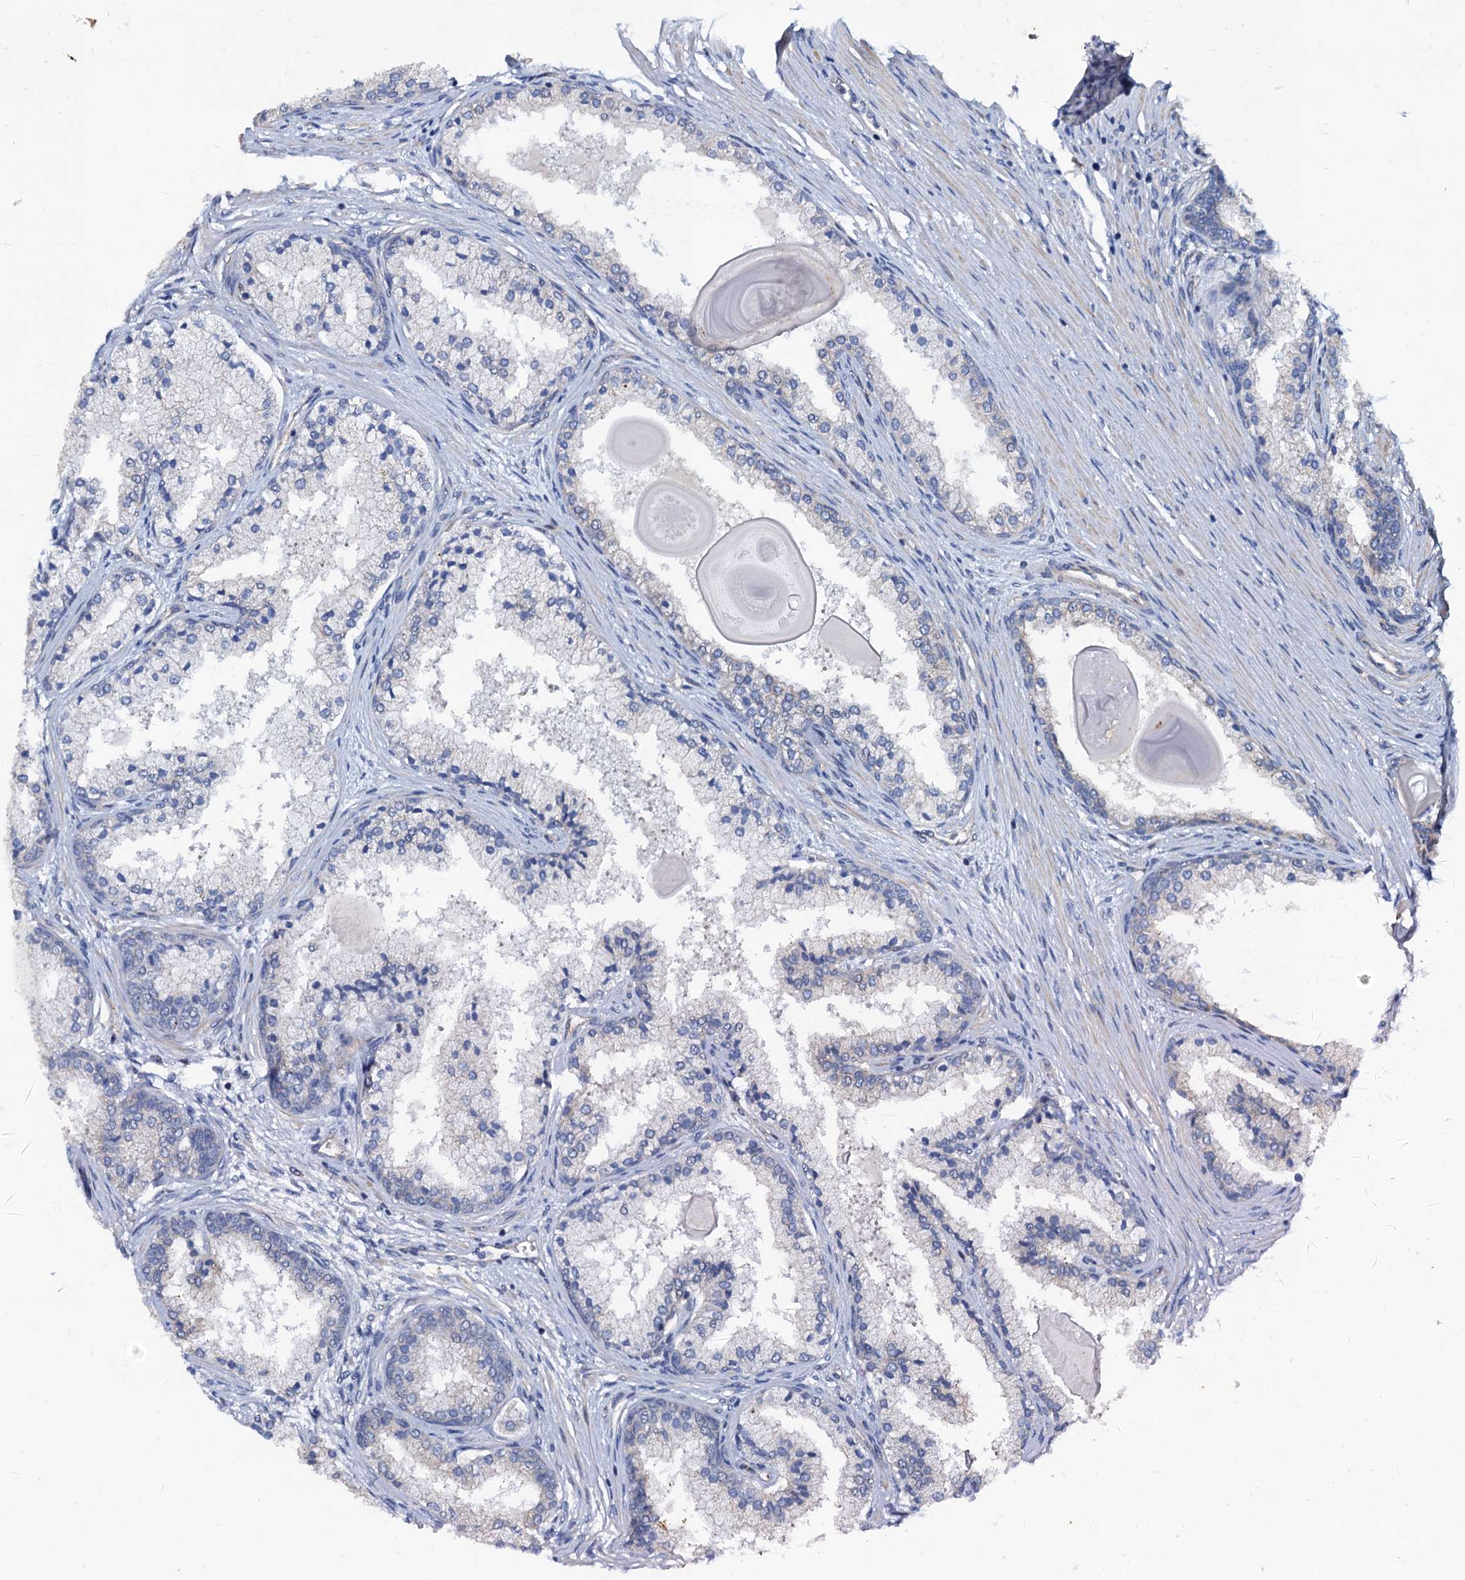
{"staining": {"intensity": "negative", "quantity": "none", "location": "none"}, "tissue": "prostate cancer", "cell_type": "Tumor cells", "image_type": "cancer", "snomed": [{"axis": "morphology", "description": "Adenocarcinoma, Low grade"}, {"axis": "topography", "description": "Prostate"}], "caption": "Tumor cells are negative for brown protein staining in prostate low-grade adenocarcinoma.", "gene": "NGRN", "patient": {"sex": "male", "age": 59}}